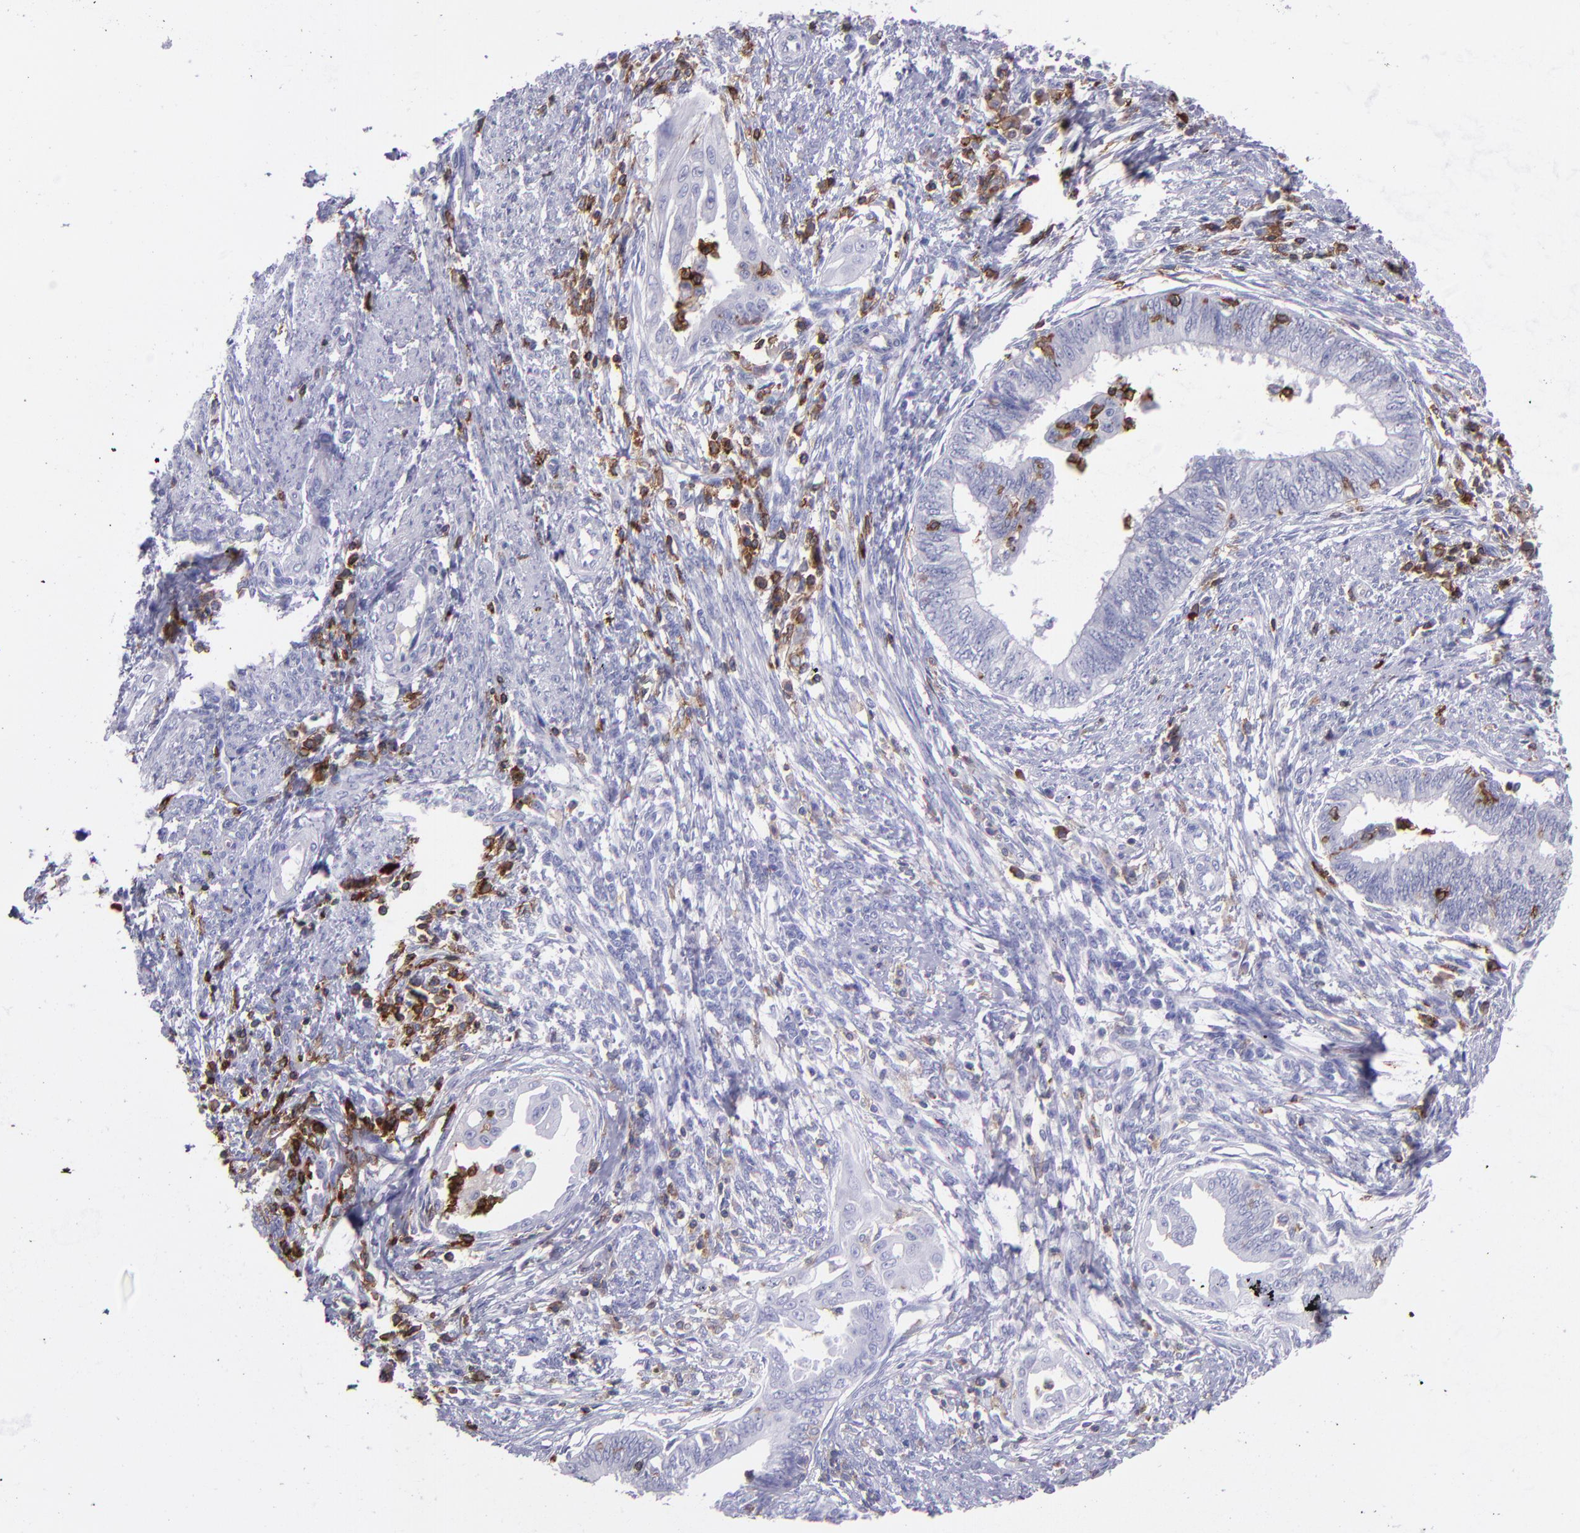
{"staining": {"intensity": "negative", "quantity": "none", "location": "none"}, "tissue": "endometrial cancer", "cell_type": "Tumor cells", "image_type": "cancer", "snomed": [{"axis": "morphology", "description": "Adenocarcinoma, NOS"}, {"axis": "topography", "description": "Endometrium"}], "caption": "Immunohistochemistry photomicrograph of neoplastic tissue: human endometrial adenocarcinoma stained with DAB exhibits no significant protein positivity in tumor cells.", "gene": "ICAM3", "patient": {"sex": "female", "age": 66}}